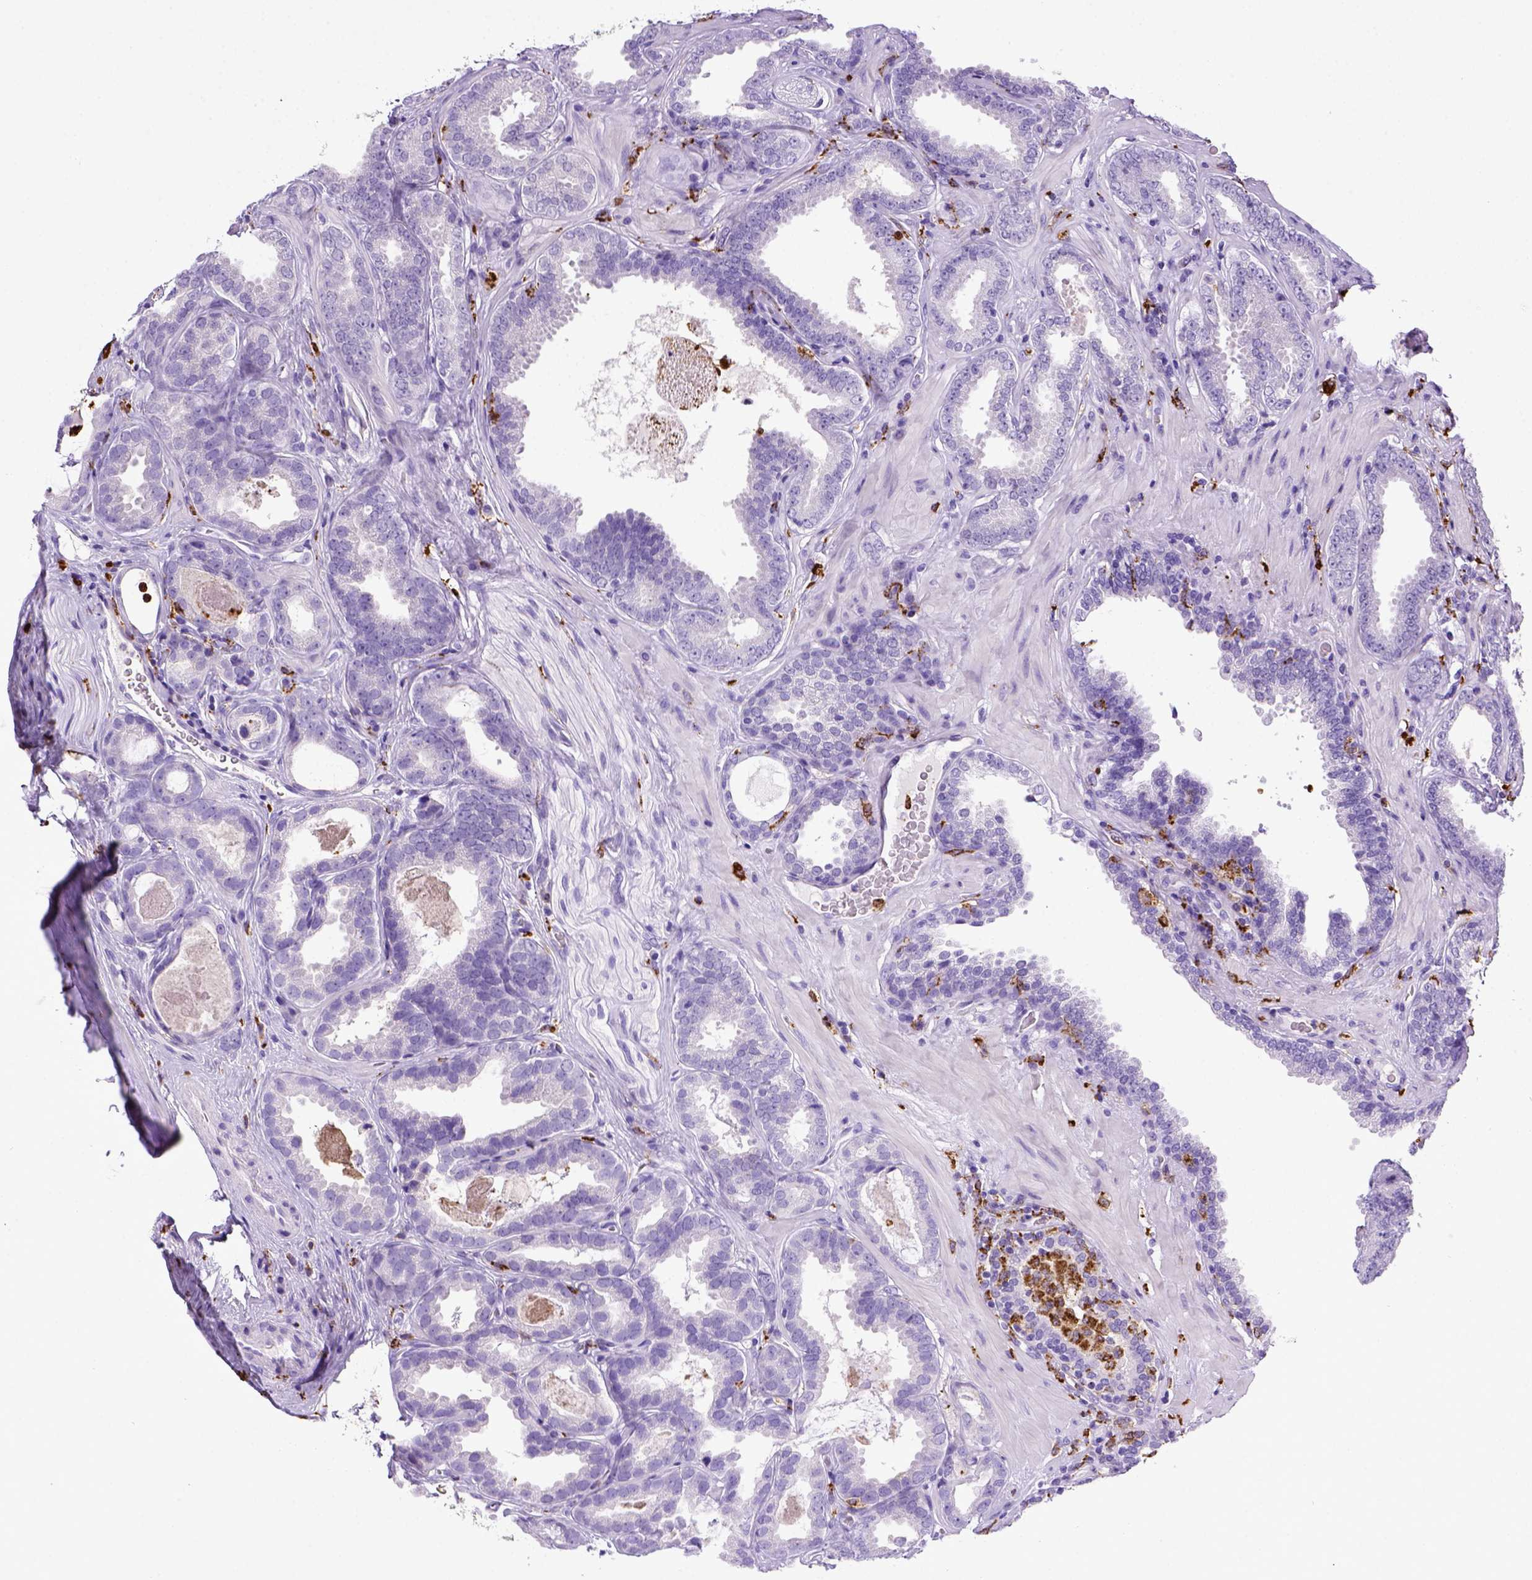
{"staining": {"intensity": "negative", "quantity": "none", "location": "none"}, "tissue": "prostate cancer", "cell_type": "Tumor cells", "image_type": "cancer", "snomed": [{"axis": "morphology", "description": "Adenocarcinoma, NOS"}, {"axis": "topography", "description": "Prostate"}], "caption": "A micrograph of prostate adenocarcinoma stained for a protein reveals no brown staining in tumor cells.", "gene": "CD68", "patient": {"sex": "male", "age": 64}}